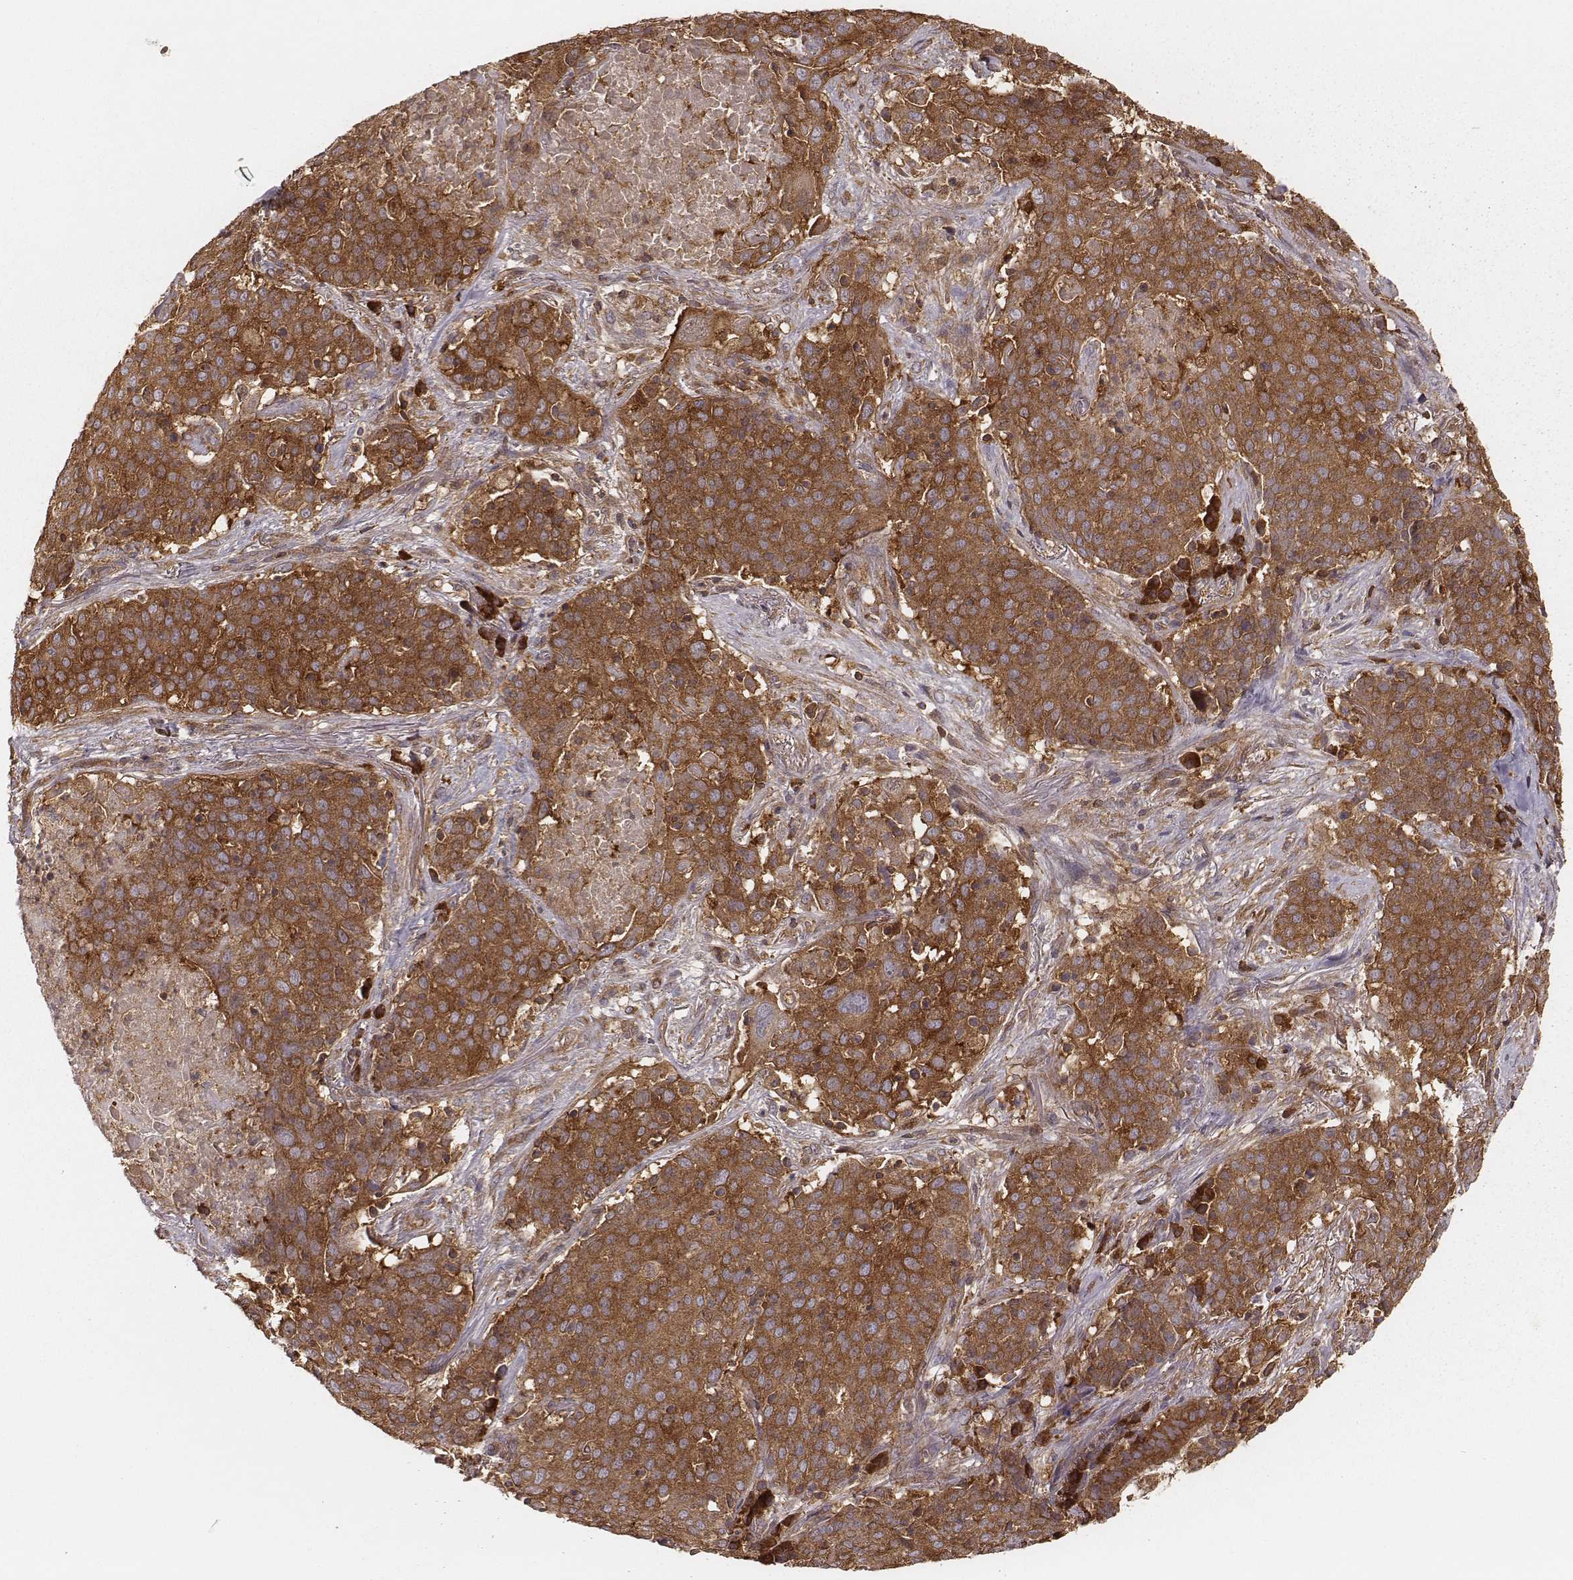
{"staining": {"intensity": "moderate", "quantity": ">75%", "location": "cytoplasmic/membranous"}, "tissue": "lung cancer", "cell_type": "Tumor cells", "image_type": "cancer", "snomed": [{"axis": "morphology", "description": "Squamous cell carcinoma, NOS"}, {"axis": "topography", "description": "Lung"}], "caption": "This micrograph displays lung cancer stained with immunohistochemistry (IHC) to label a protein in brown. The cytoplasmic/membranous of tumor cells show moderate positivity for the protein. Nuclei are counter-stained blue.", "gene": "CARS1", "patient": {"sex": "male", "age": 82}}